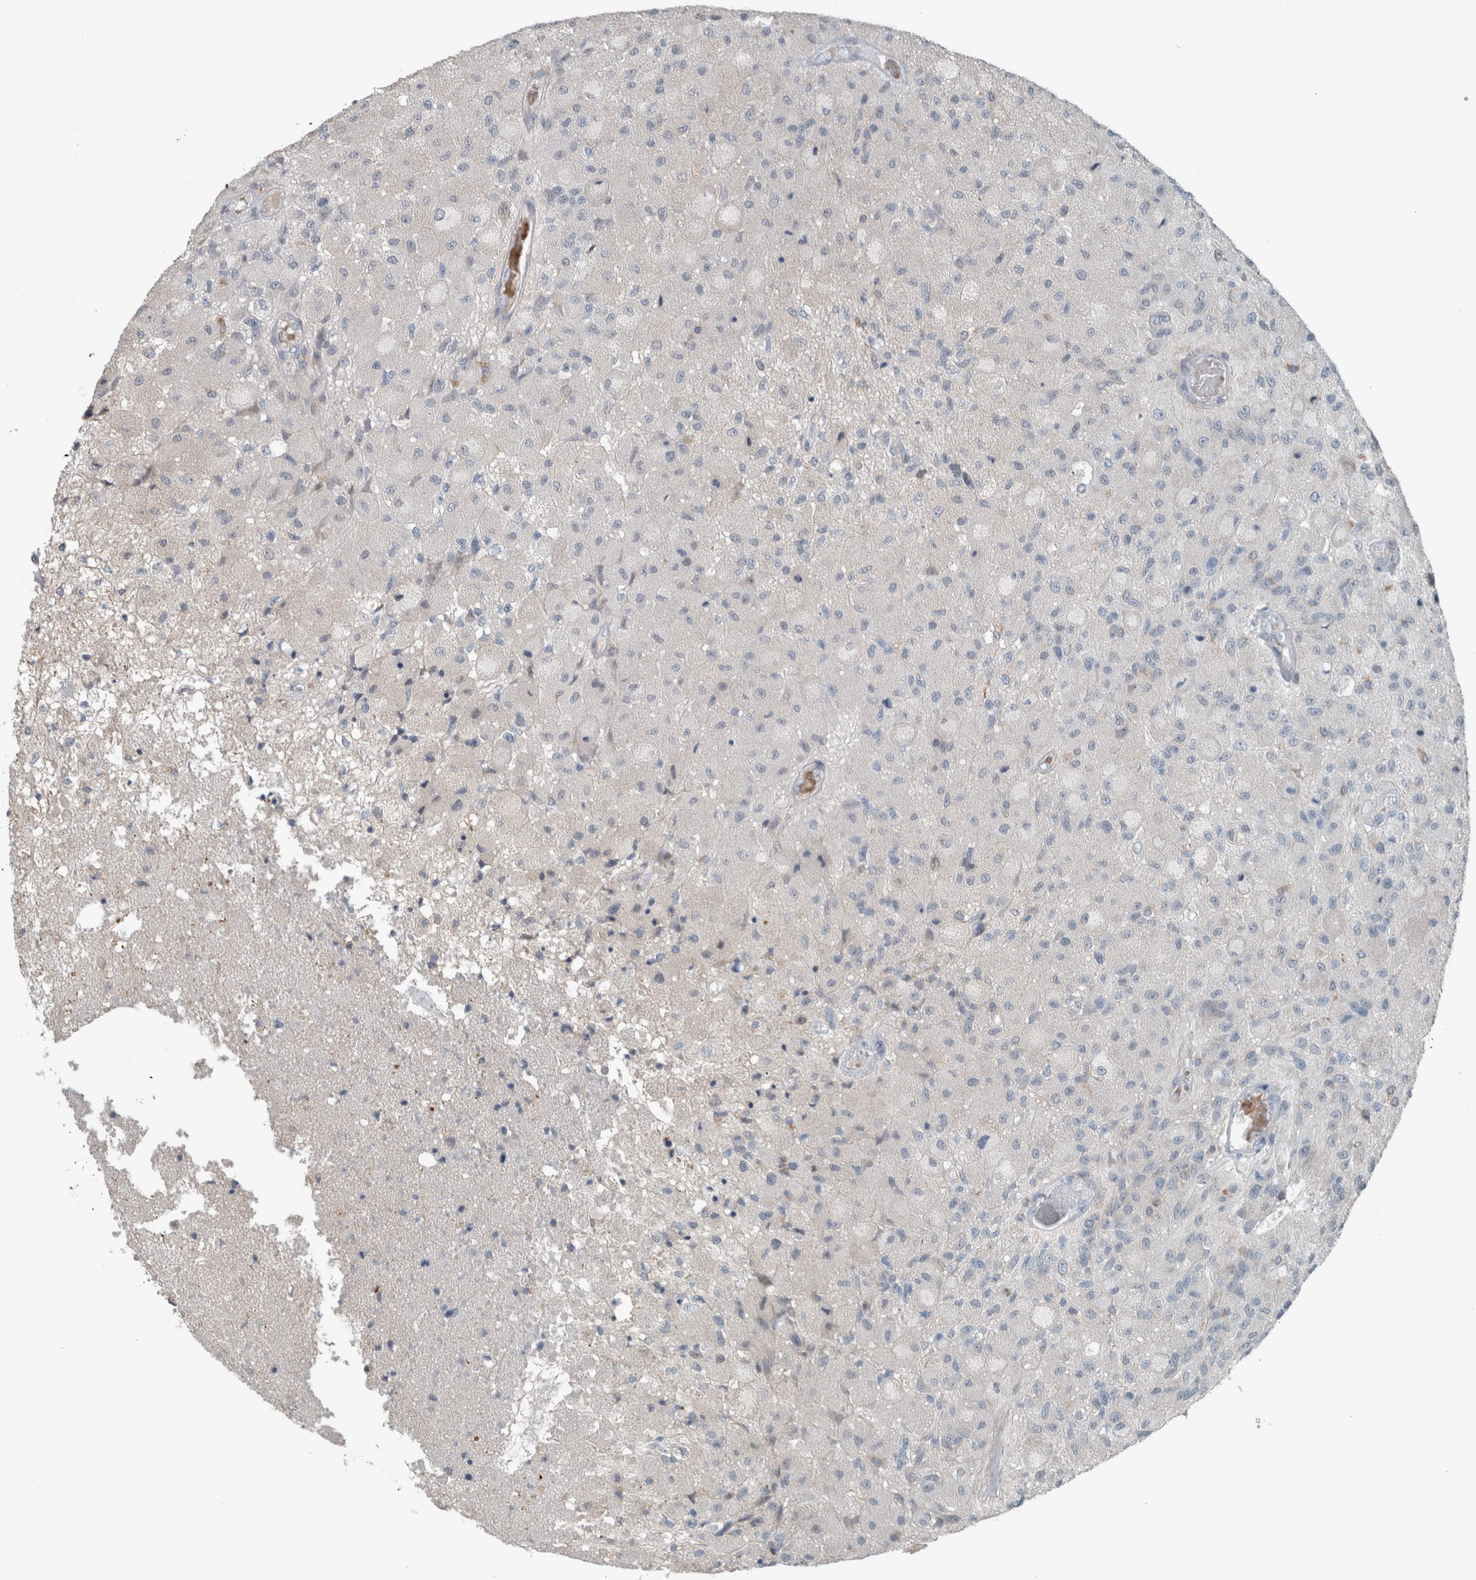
{"staining": {"intensity": "negative", "quantity": "none", "location": "none"}, "tissue": "glioma", "cell_type": "Tumor cells", "image_type": "cancer", "snomed": [{"axis": "morphology", "description": "Normal tissue, NOS"}, {"axis": "morphology", "description": "Glioma, malignant, High grade"}, {"axis": "topography", "description": "Cerebral cortex"}], "caption": "Protein analysis of glioma exhibits no significant positivity in tumor cells. (Immunohistochemistry (ihc), brightfield microscopy, high magnification).", "gene": "JADE2", "patient": {"sex": "male", "age": 77}}